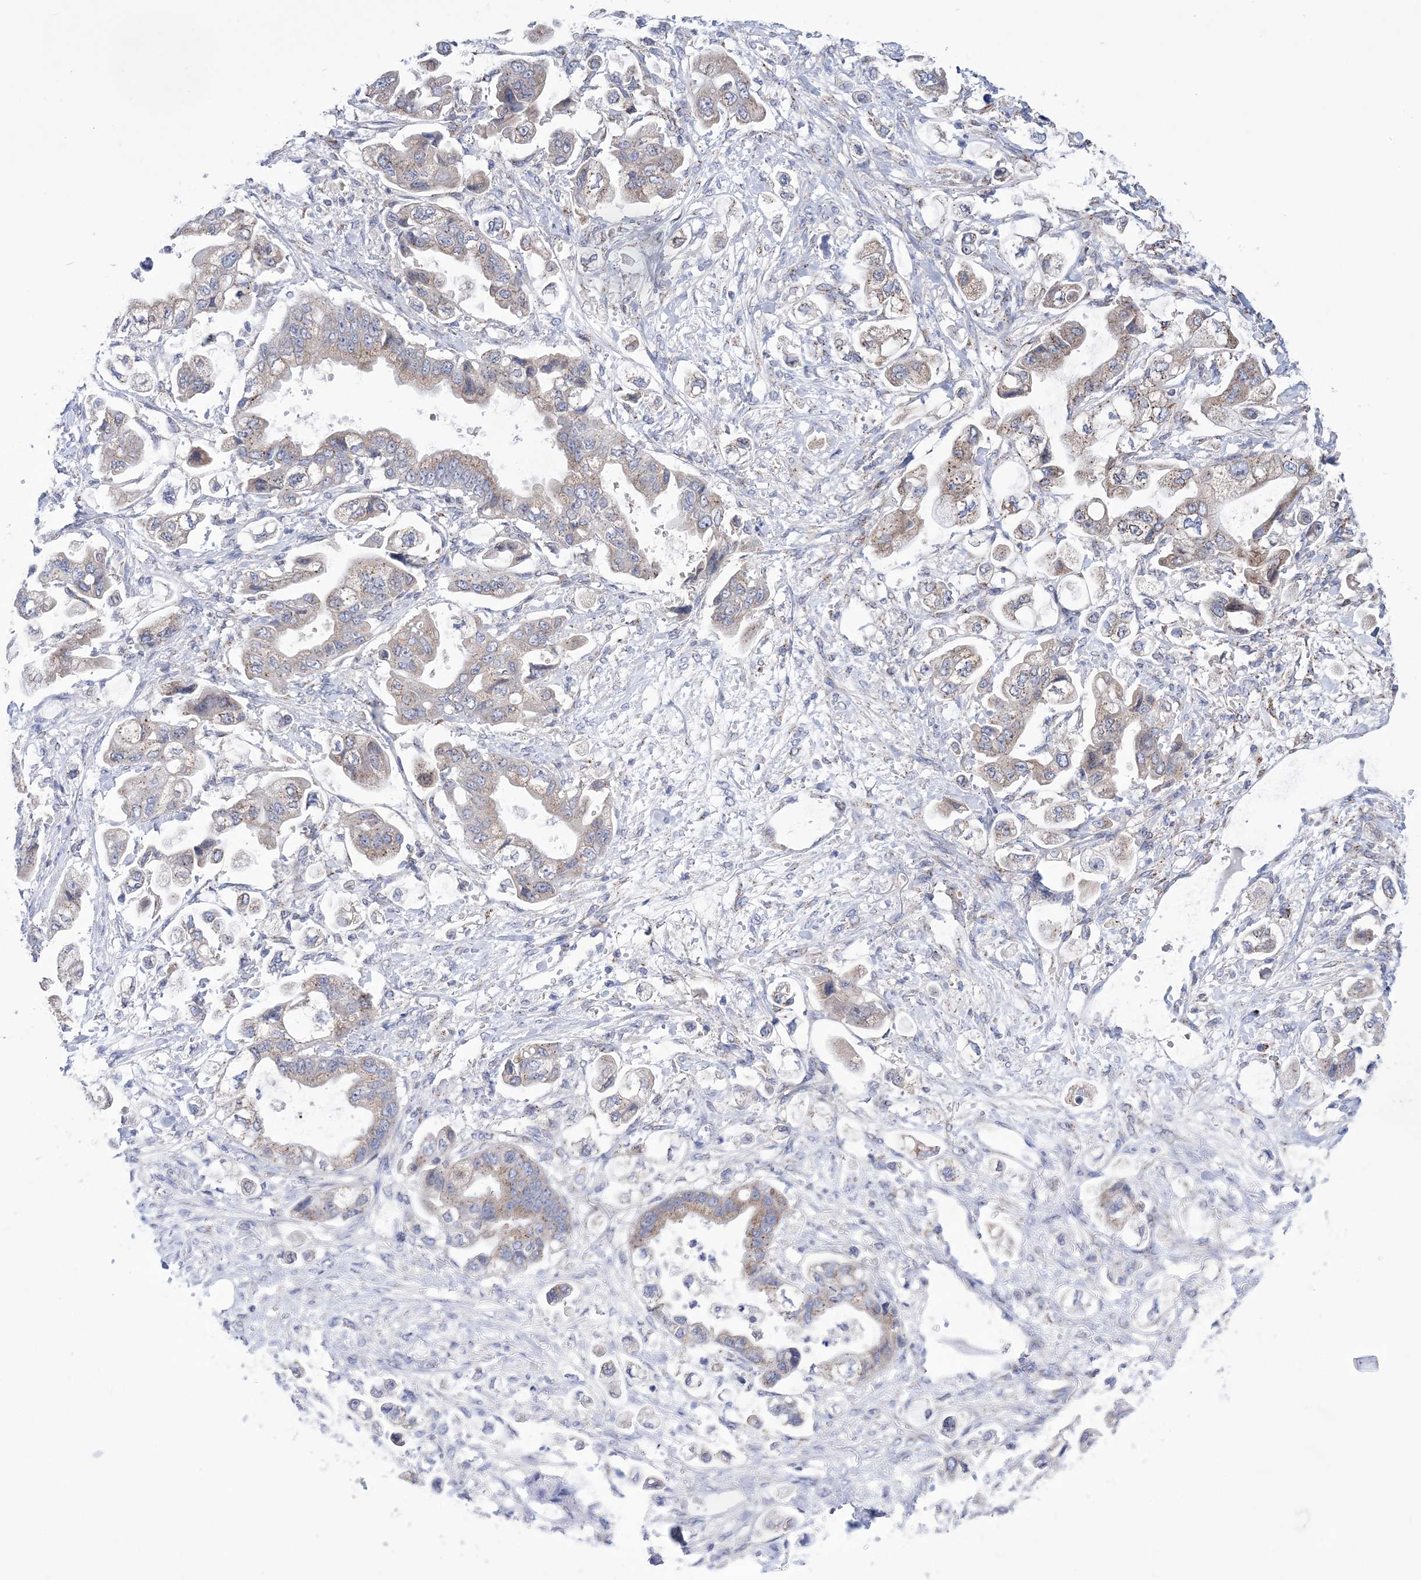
{"staining": {"intensity": "weak", "quantity": "25%-75%", "location": "cytoplasmic/membranous"}, "tissue": "stomach cancer", "cell_type": "Tumor cells", "image_type": "cancer", "snomed": [{"axis": "morphology", "description": "Adenocarcinoma, NOS"}, {"axis": "topography", "description": "Stomach"}], "caption": "The photomicrograph displays staining of stomach adenocarcinoma, revealing weak cytoplasmic/membranous protein expression (brown color) within tumor cells.", "gene": "COPB2", "patient": {"sex": "male", "age": 62}}